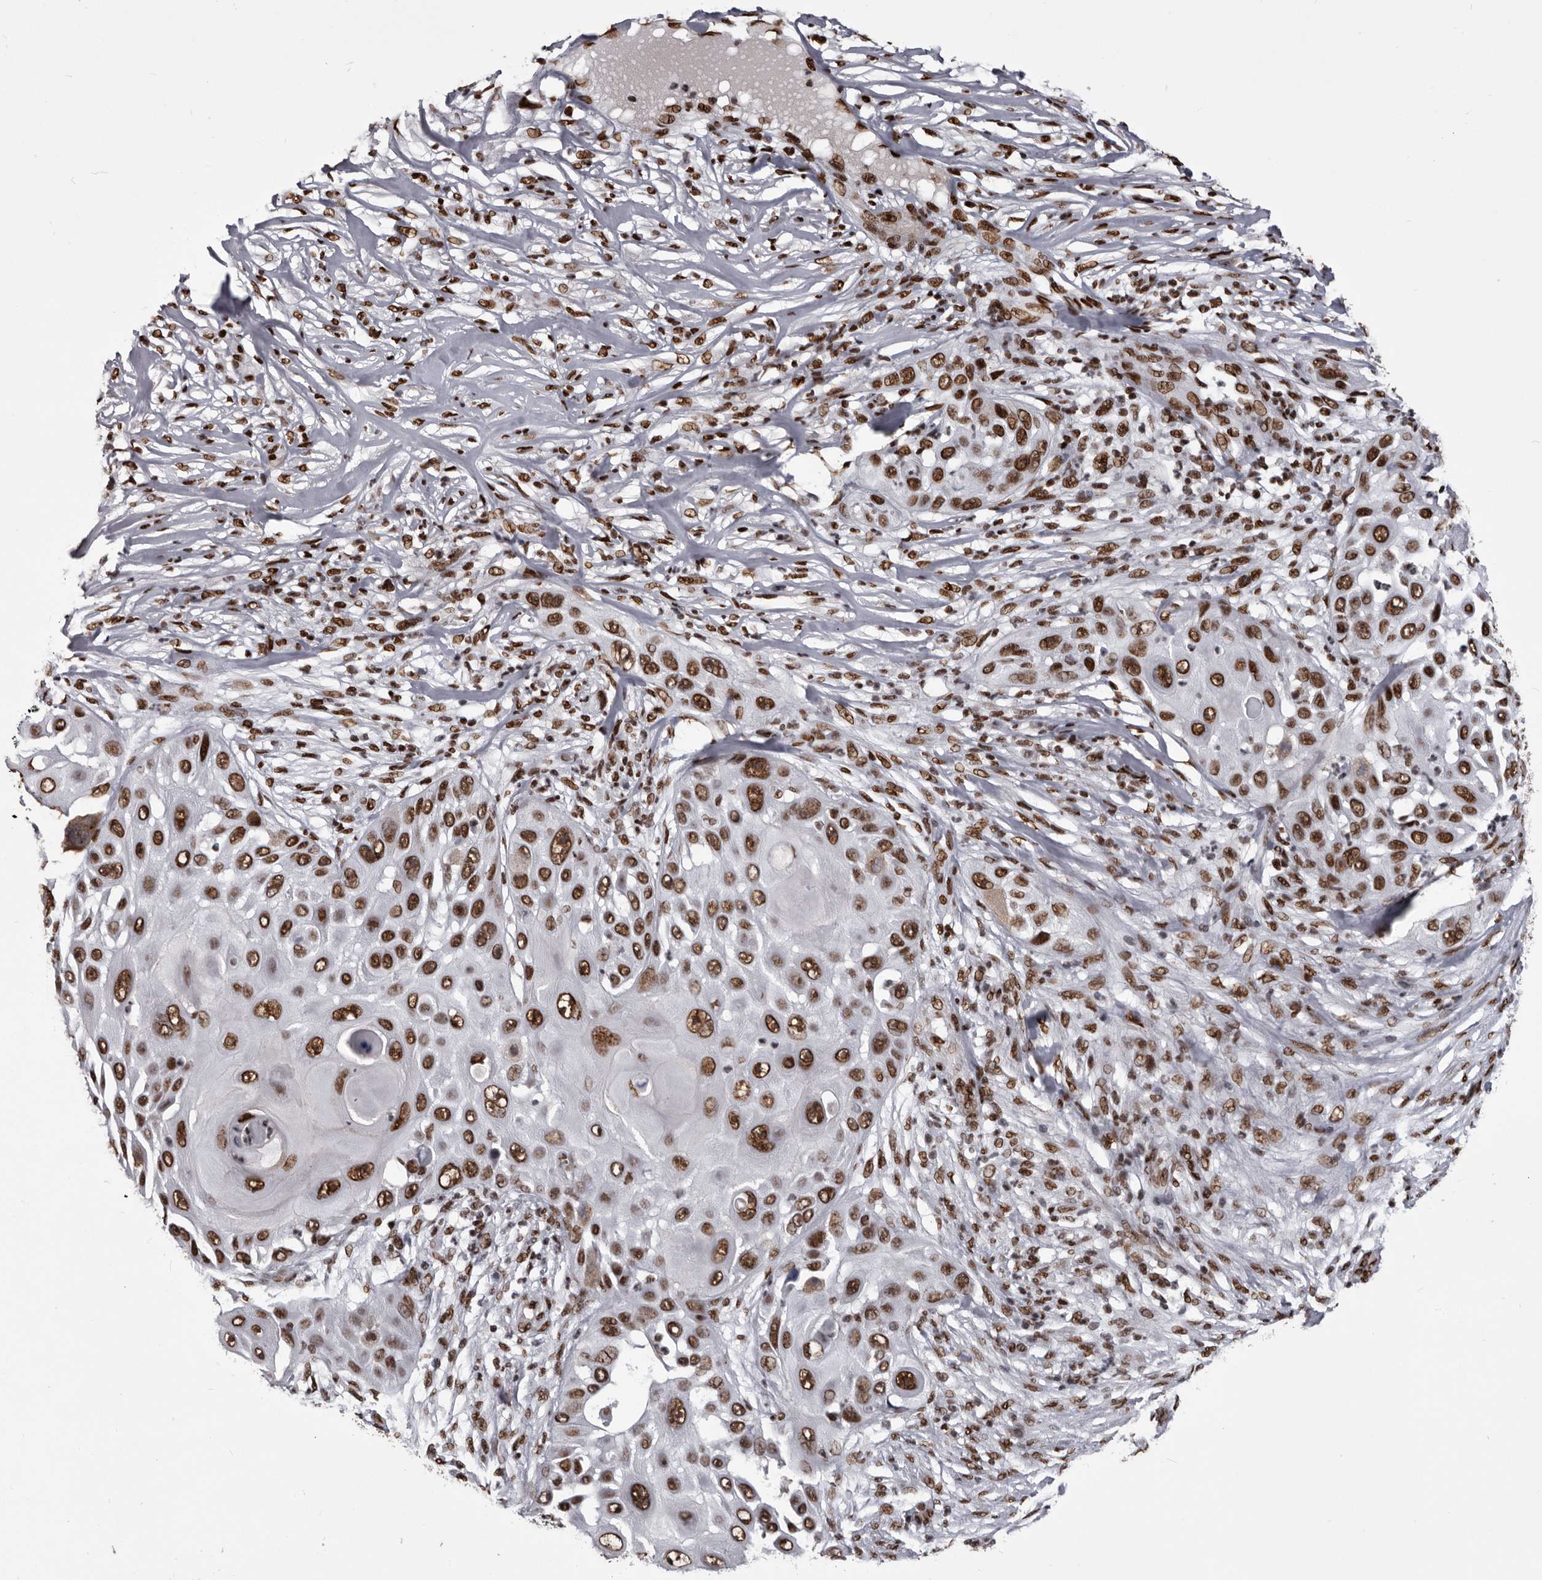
{"staining": {"intensity": "strong", "quantity": ">75%", "location": "nuclear"}, "tissue": "skin cancer", "cell_type": "Tumor cells", "image_type": "cancer", "snomed": [{"axis": "morphology", "description": "Squamous cell carcinoma, NOS"}, {"axis": "topography", "description": "Skin"}], "caption": "Skin squamous cell carcinoma stained for a protein (brown) exhibits strong nuclear positive expression in about >75% of tumor cells.", "gene": "NUMA1", "patient": {"sex": "female", "age": 44}}